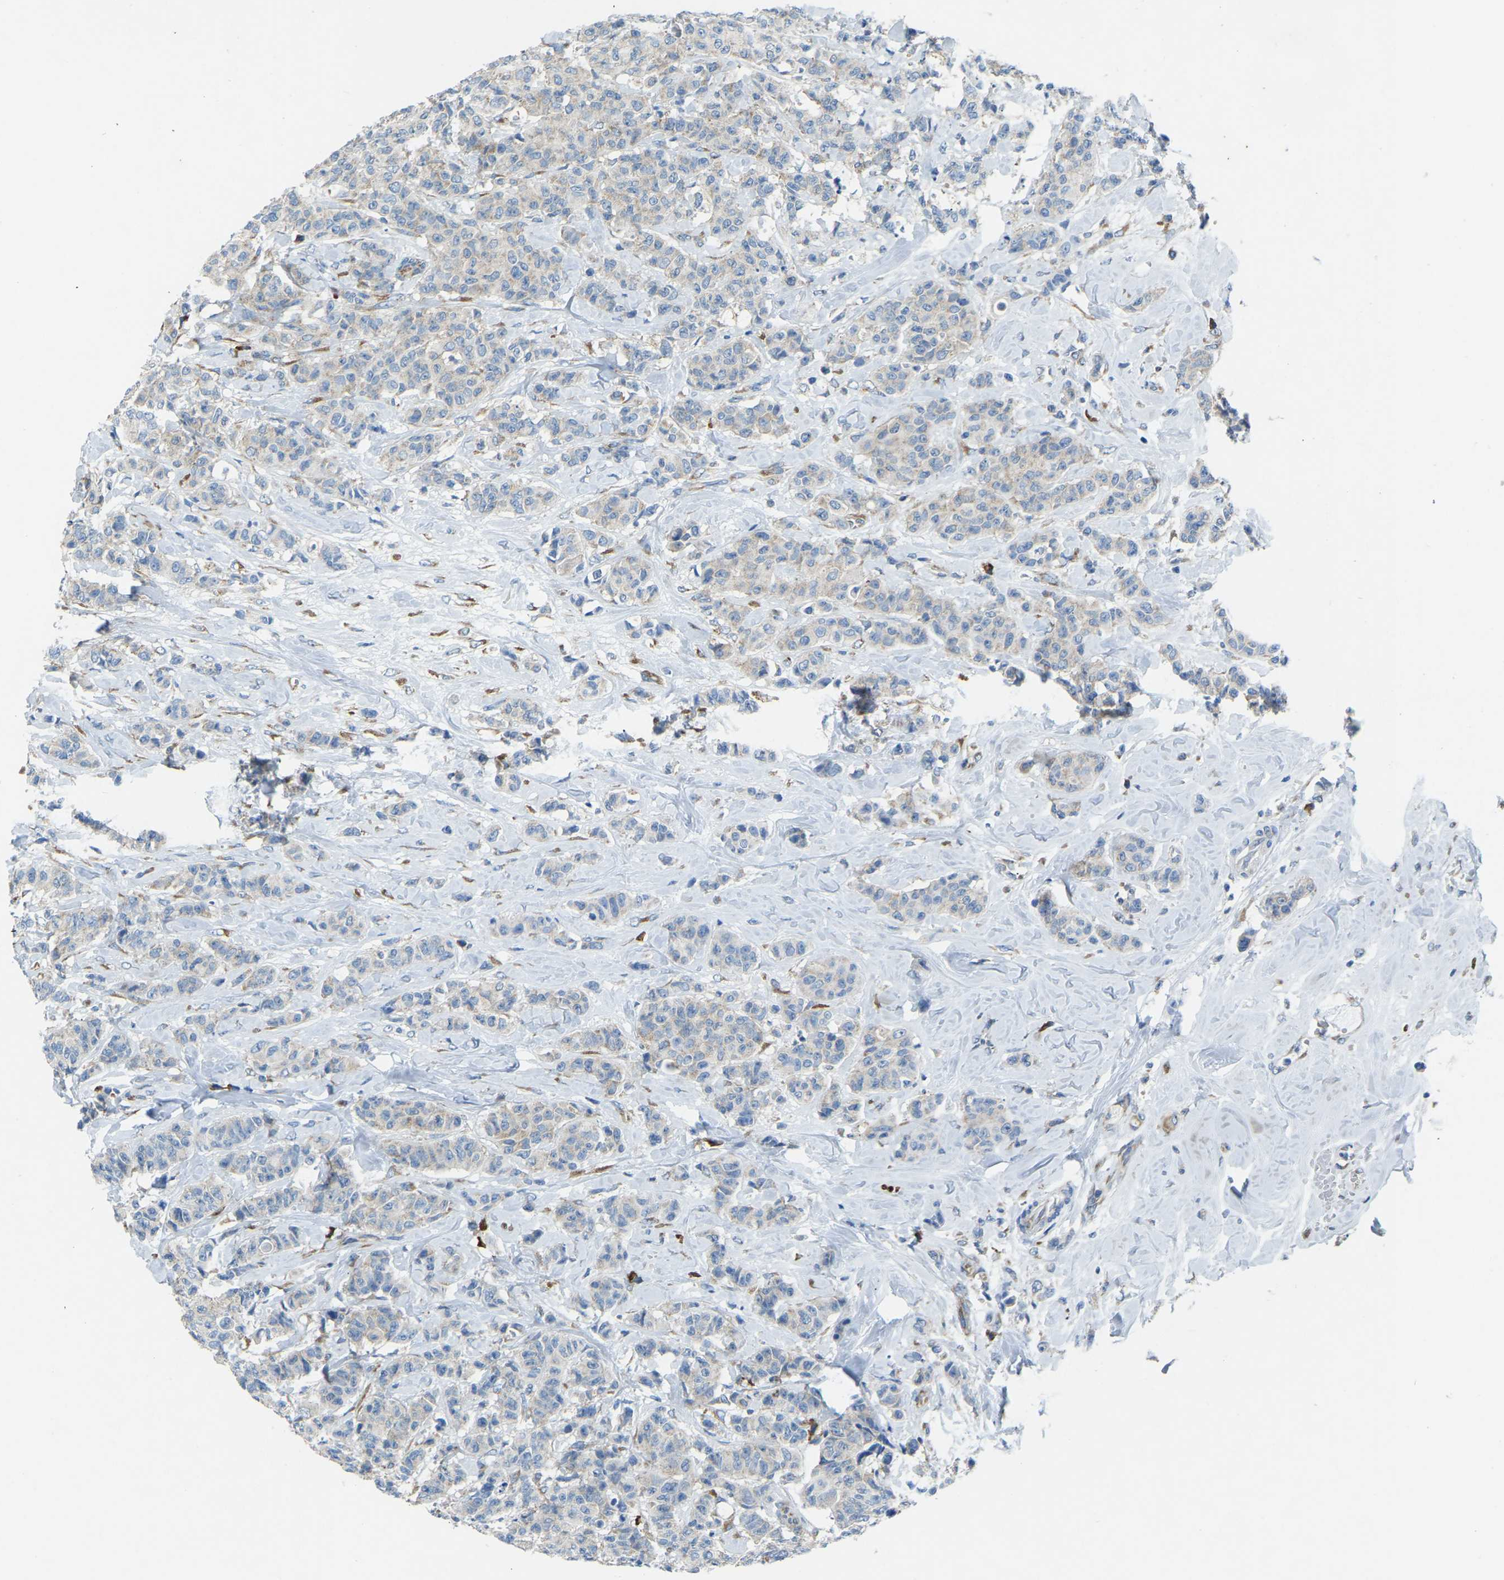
{"staining": {"intensity": "weak", "quantity": ">75%", "location": "cytoplasmic/membranous"}, "tissue": "breast cancer", "cell_type": "Tumor cells", "image_type": "cancer", "snomed": [{"axis": "morphology", "description": "Normal tissue, NOS"}, {"axis": "morphology", "description": "Duct carcinoma"}, {"axis": "topography", "description": "Breast"}], "caption": "Human breast cancer stained with a protein marker exhibits weak staining in tumor cells.", "gene": "SND1", "patient": {"sex": "female", "age": 40}}